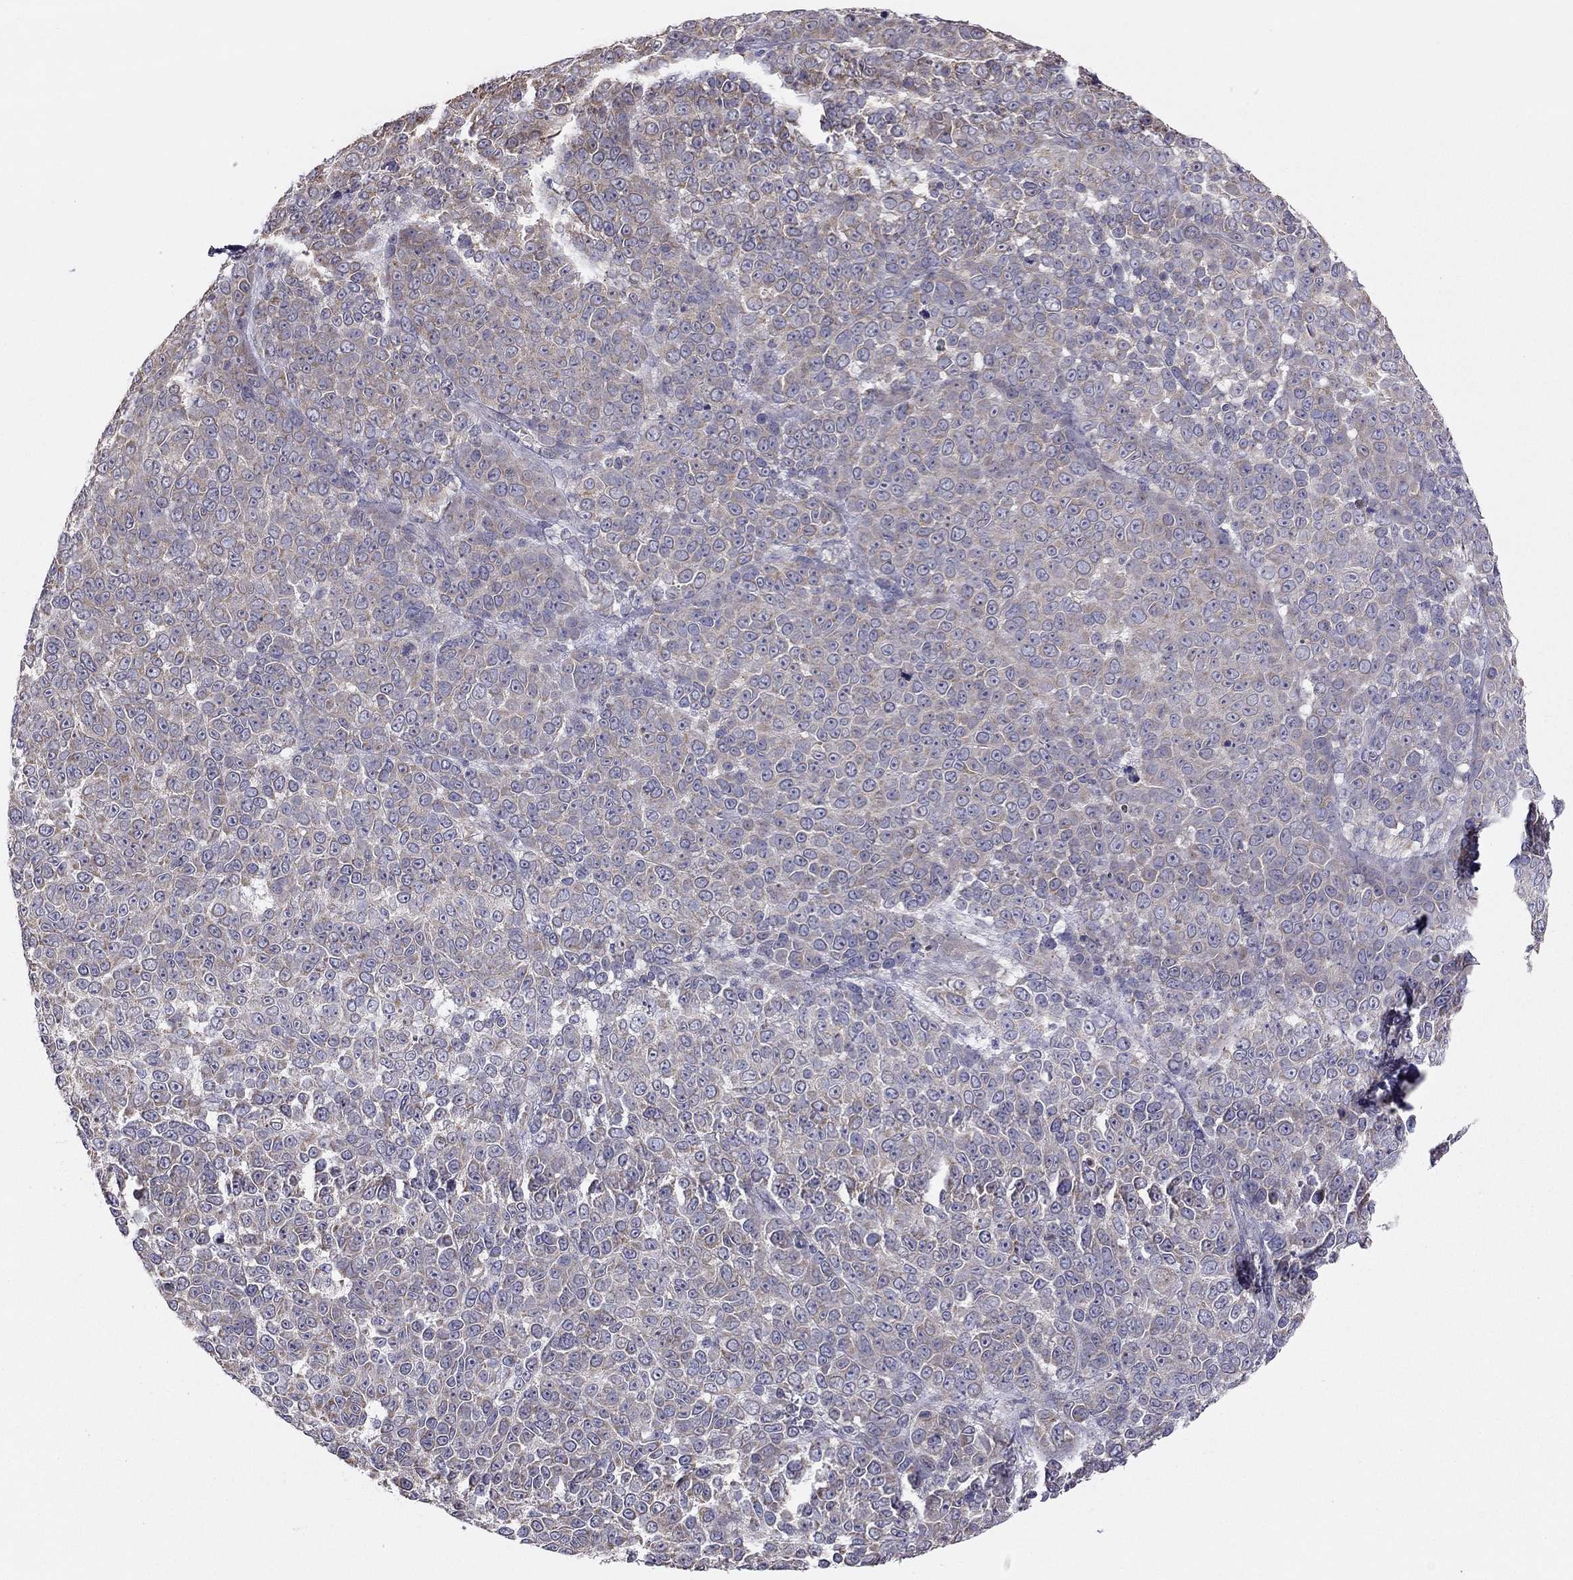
{"staining": {"intensity": "negative", "quantity": "none", "location": "none"}, "tissue": "melanoma", "cell_type": "Tumor cells", "image_type": "cancer", "snomed": [{"axis": "morphology", "description": "Malignant melanoma, NOS"}, {"axis": "topography", "description": "Skin"}], "caption": "Immunohistochemistry of human melanoma demonstrates no staining in tumor cells.", "gene": "LRIT3", "patient": {"sex": "female", "age": 95}}